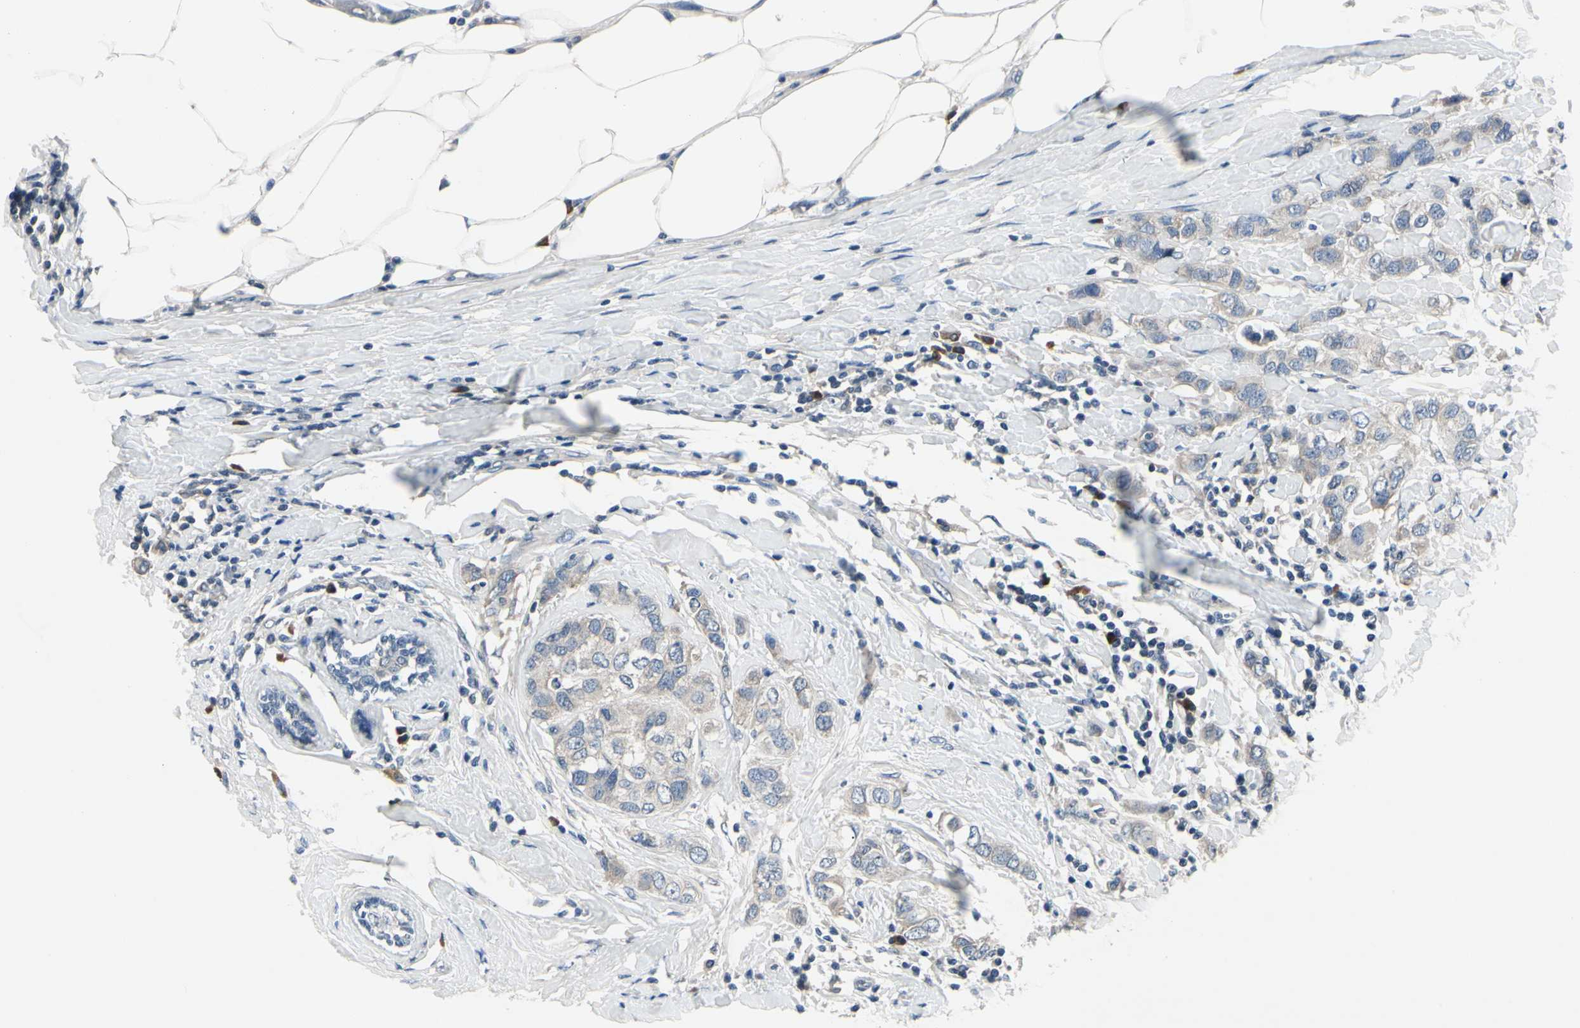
{"staining": {"intensity": "weak", "quantity": "<25%", "location": "cytoplasmic/membranous"}, "tissue": "breast cancer", "cell_type": "Tumor cells", "image_type": "cancer", "snomed": [{"axis": "morphology", "description": "Duct carcinoma"}, {"axis": "topography", "description": "Breast"}], "caption": "The image exhibits no significant staining in tumor cells of breast cancer (invasive ductal carcinoma). Nuclei are stained in blue.", "gene": "SELENOK", "patient": {"sex": "female", "age": 50}}